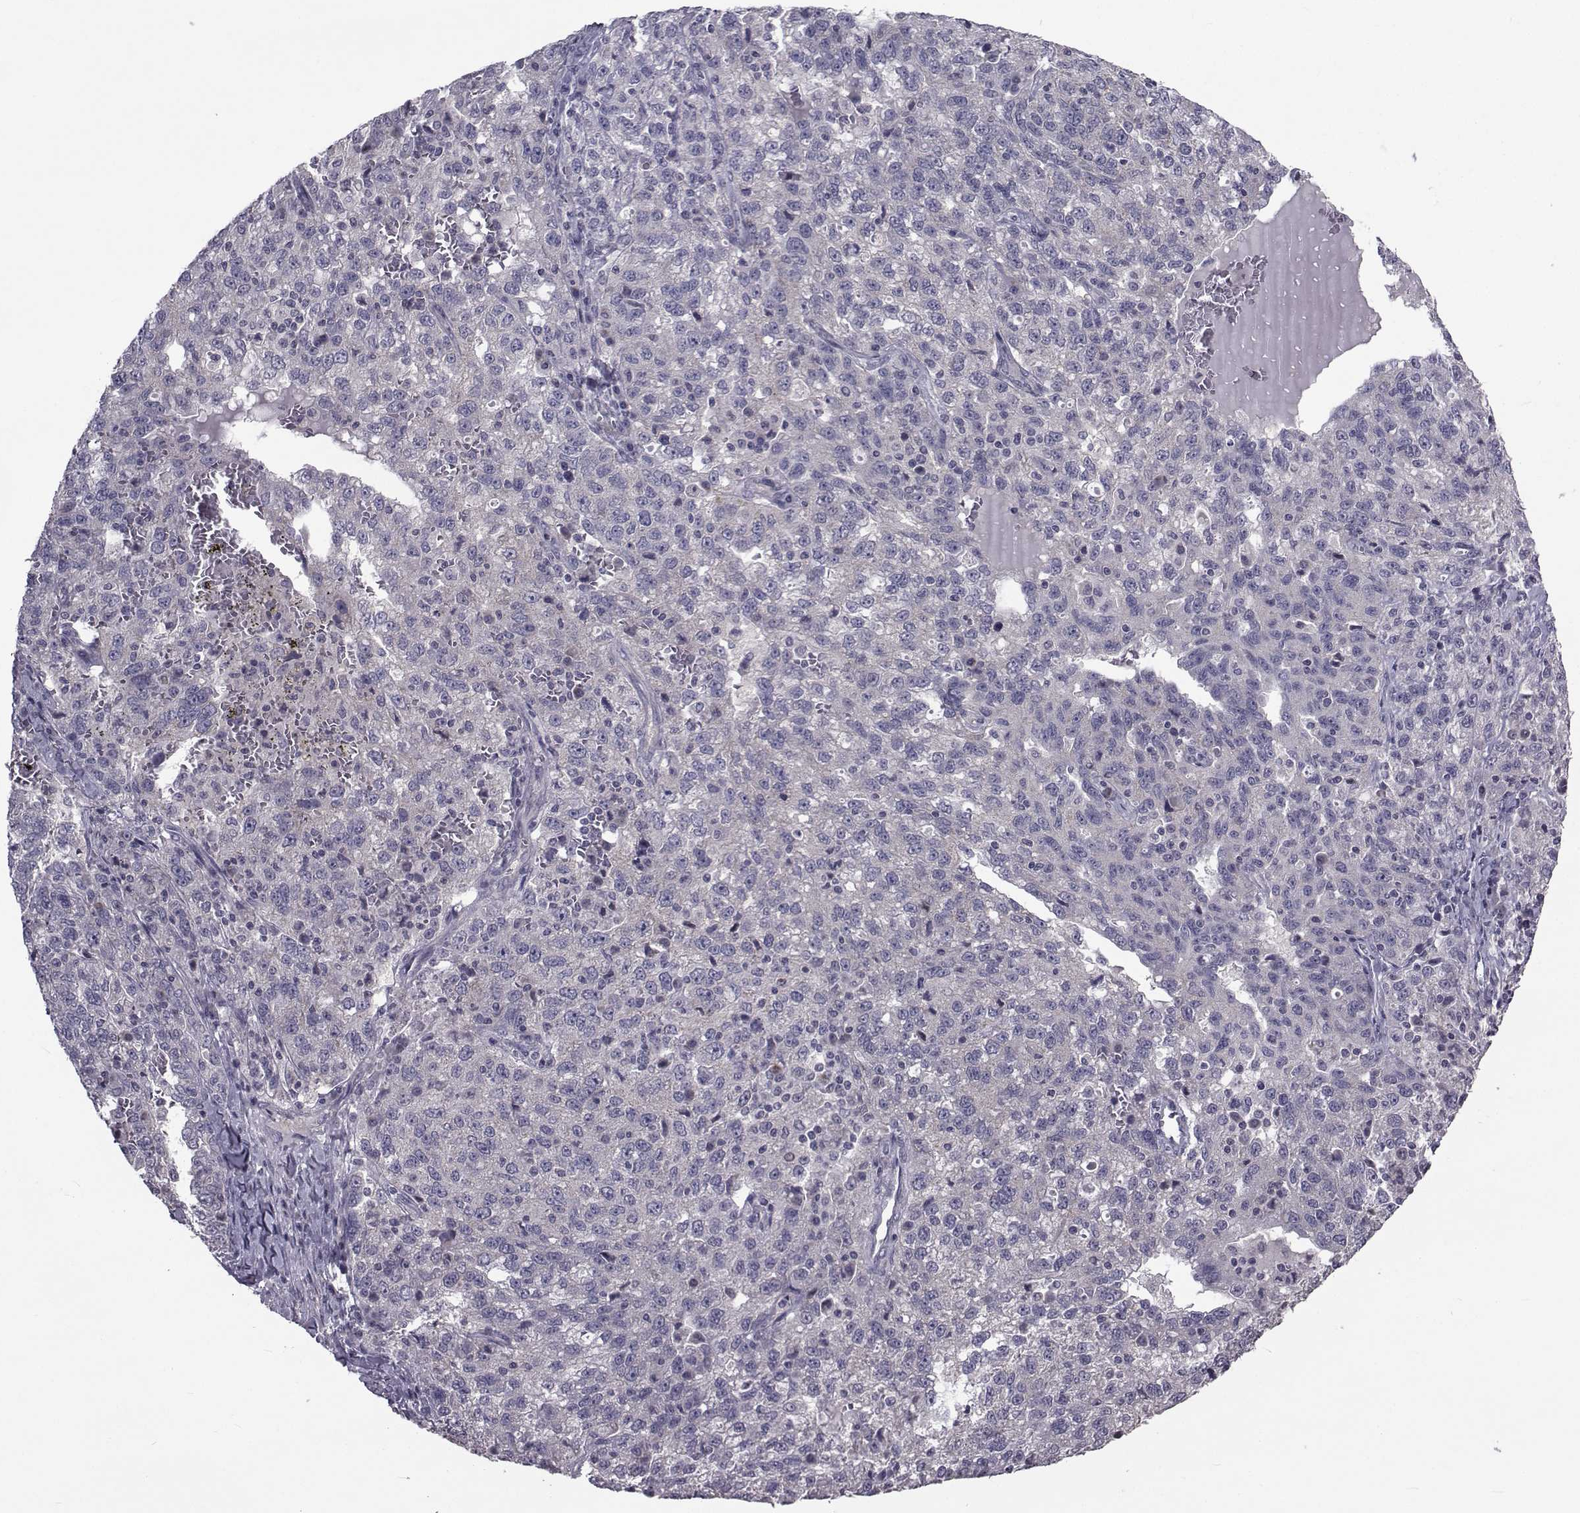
{"staining": {"intensity": "negative", "quantity": "none", "location": "none"}, "tissue": "ovarian cancer", "cell_type": "Tumor cells", "image_type": "cancer", "snomed": [{"axis": "morphology", "description": "Cystadenocarcinoma, serous, NOS"}, {"axis": "topography", "description": "Ovary"}], "caption": "The immunohistochemistry (IHC) image has no significant positivity in tumor cells of serous cystadenocarcinoma (ovarian) tissue. Brightfield microscopy of immunohistochemistry (IHC) stained with DAB (brown) and hematoxylin (blue), captured at high magnification.", "gene": "CFAP74", "patient": {"sex": "female", "age": 71}}